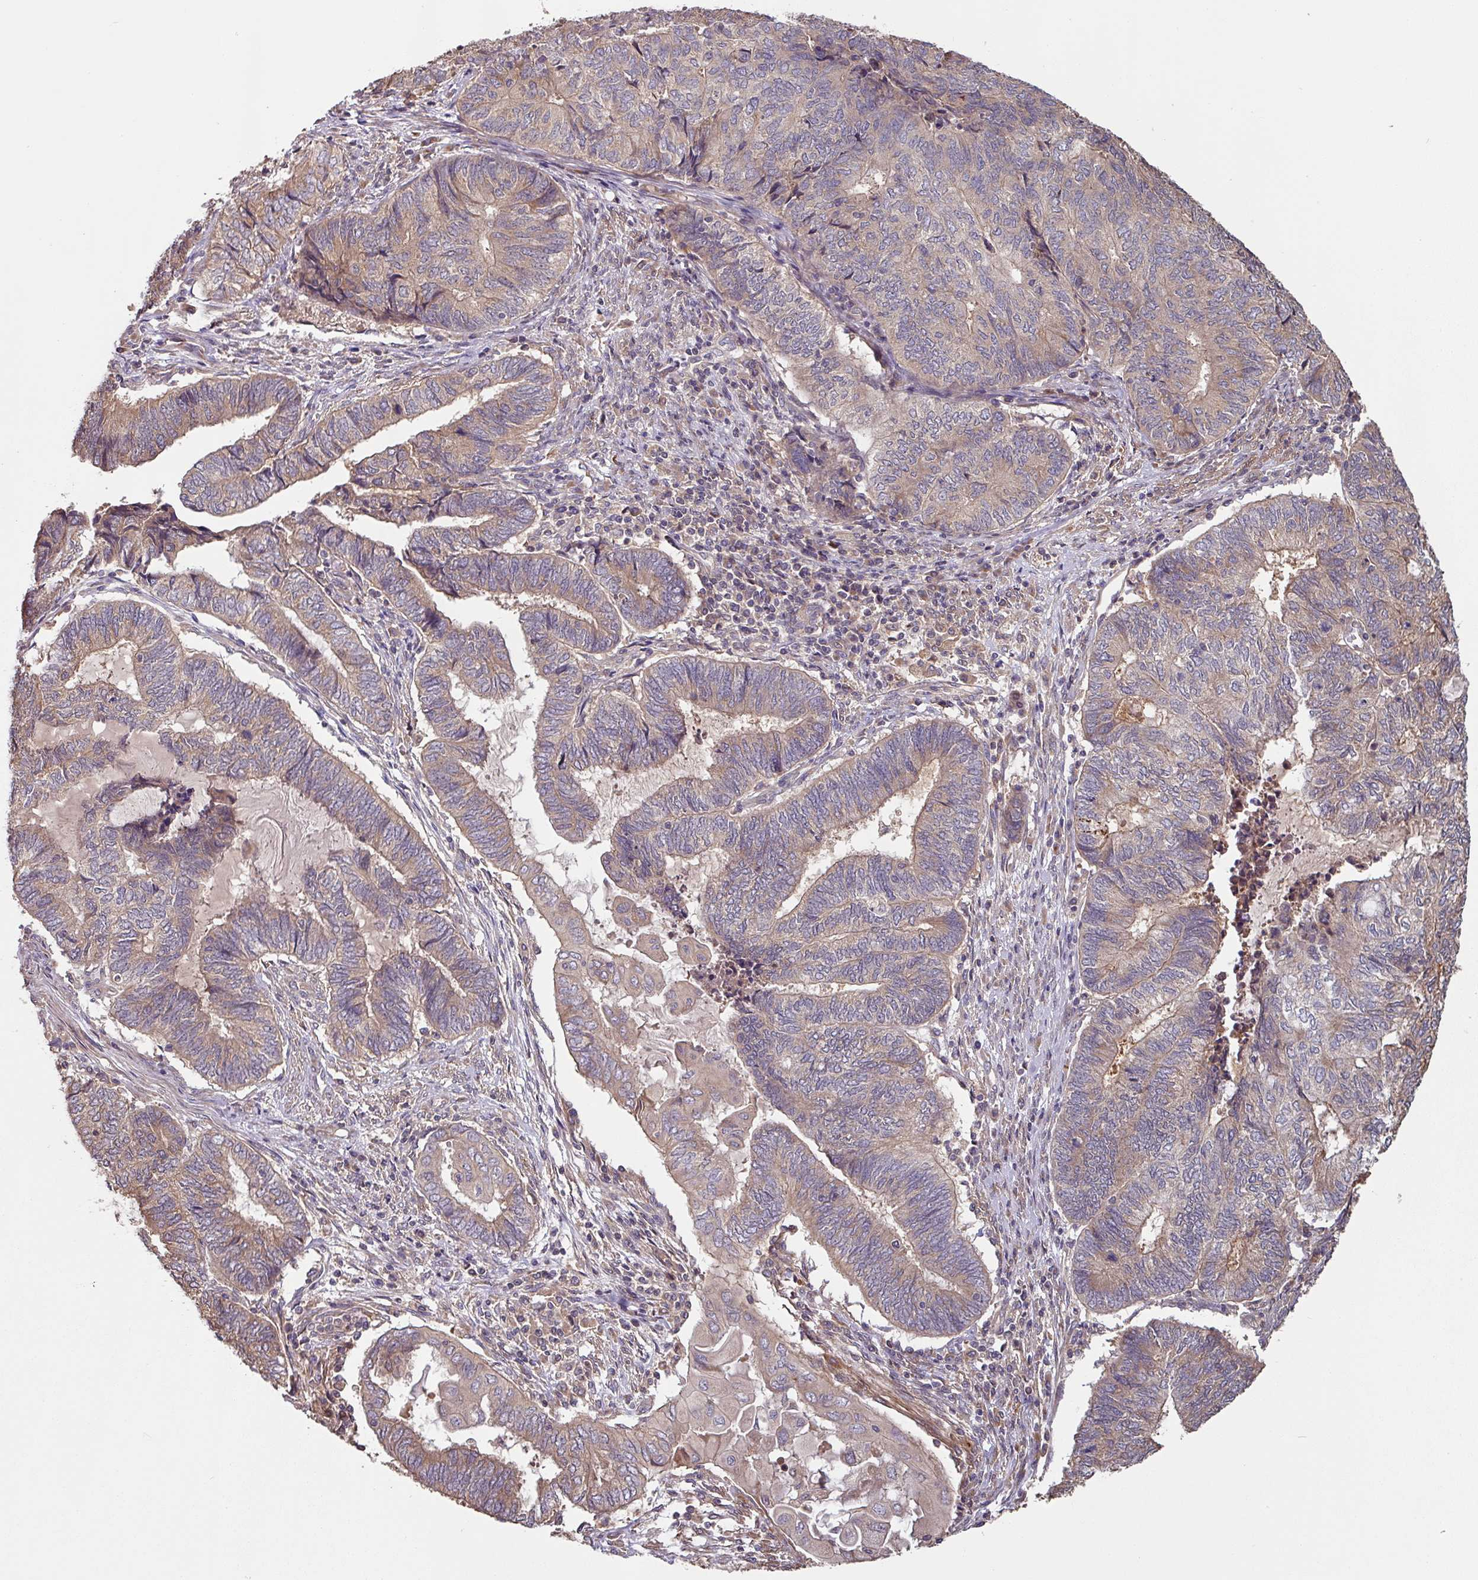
{"staining": {"intensity": "weak", "quantity": ">75%", "location": "cytoplasmic/membranous"}, "tissue": "endometrial cancer", "cell_type": "Tumor cells", "image_type": "cancer", "snomed": [{"axis": "morphology", "description": "Adenocarcinoma, NOS"}, {"axis": "topography", "description": "Uterus"}, {"axis": "topography", "description": "Endometrium"}], "caption": "Endometrial cancer (adenocarcinoma) stained with a protein marker exhibits weak staining in tumor cells.", "gene": "SIK1", "patient": {"sex": "female", "age": 70}}